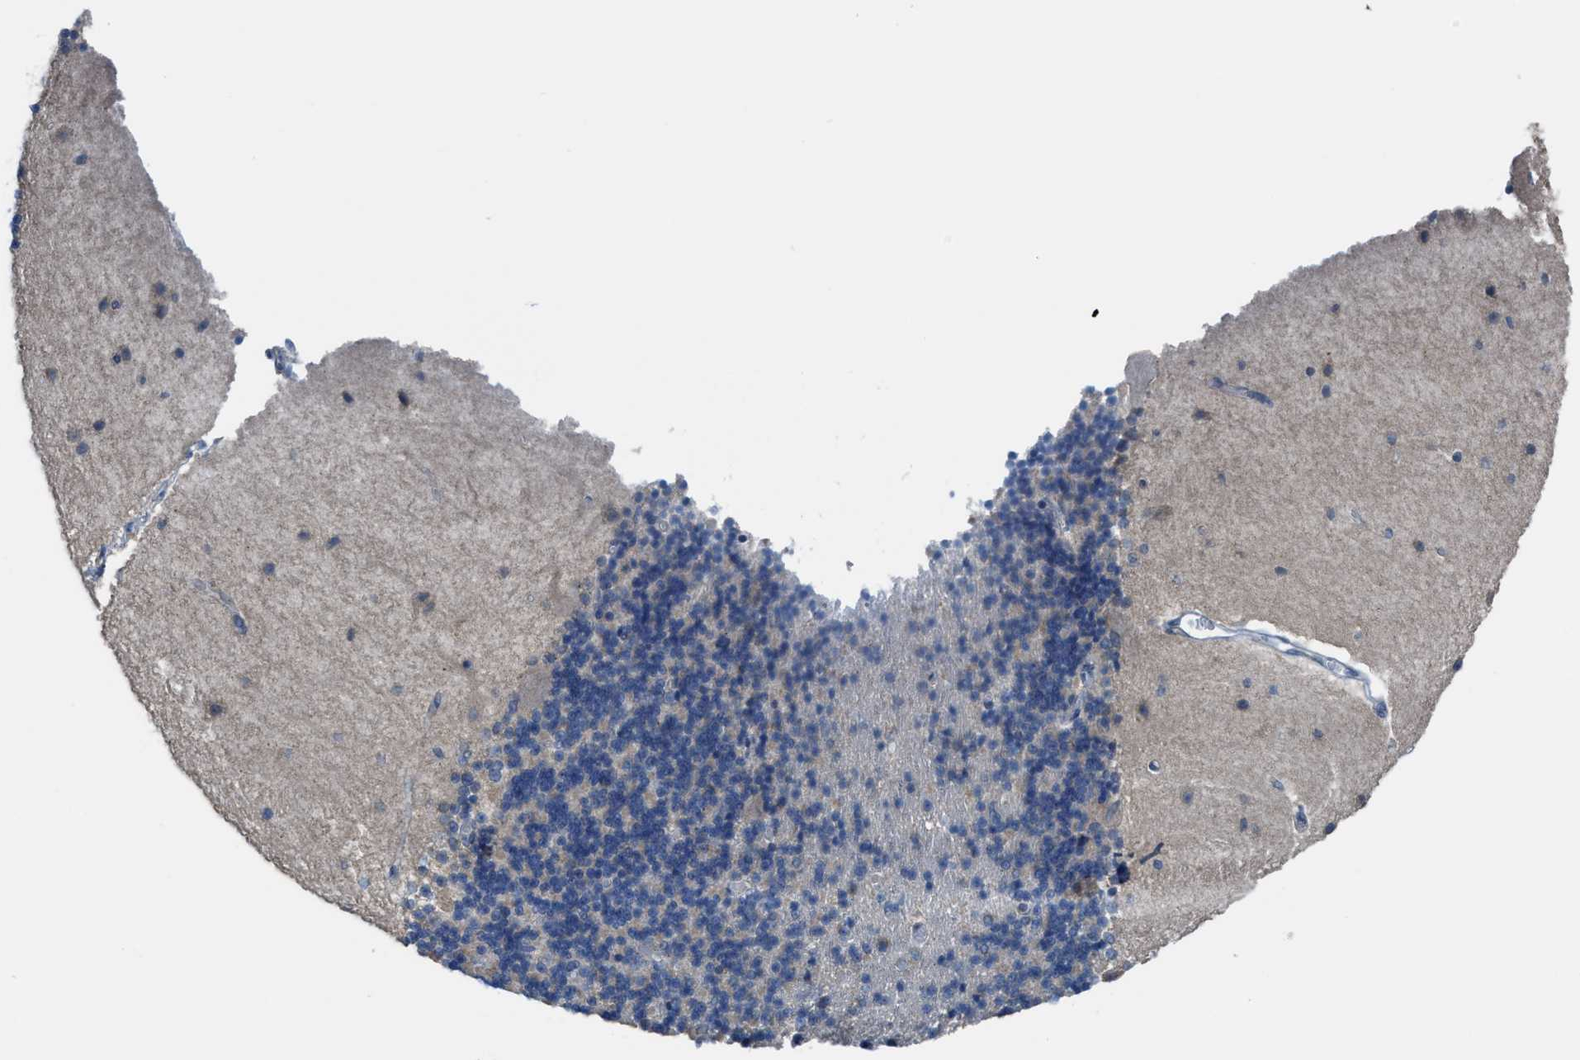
{"staining": {"intensity": "negative", "quantity": "none", "location": "none"}, "tissue": "cerebellum", "cell_type": "Cells in granular layer", "image_type": "normal", "snomed": [{"axis": "morphology", "description": "Normal tissue, NOS"}, {"axis": "topography", "description": "Cerebellum"}], "caption": "This is an IHC photomicrograph of unremarkable human cerebellum. There is no expression in cells in granular layer.", "gene": "PLAA", "patient": {"sex": "female", "age": 54}}